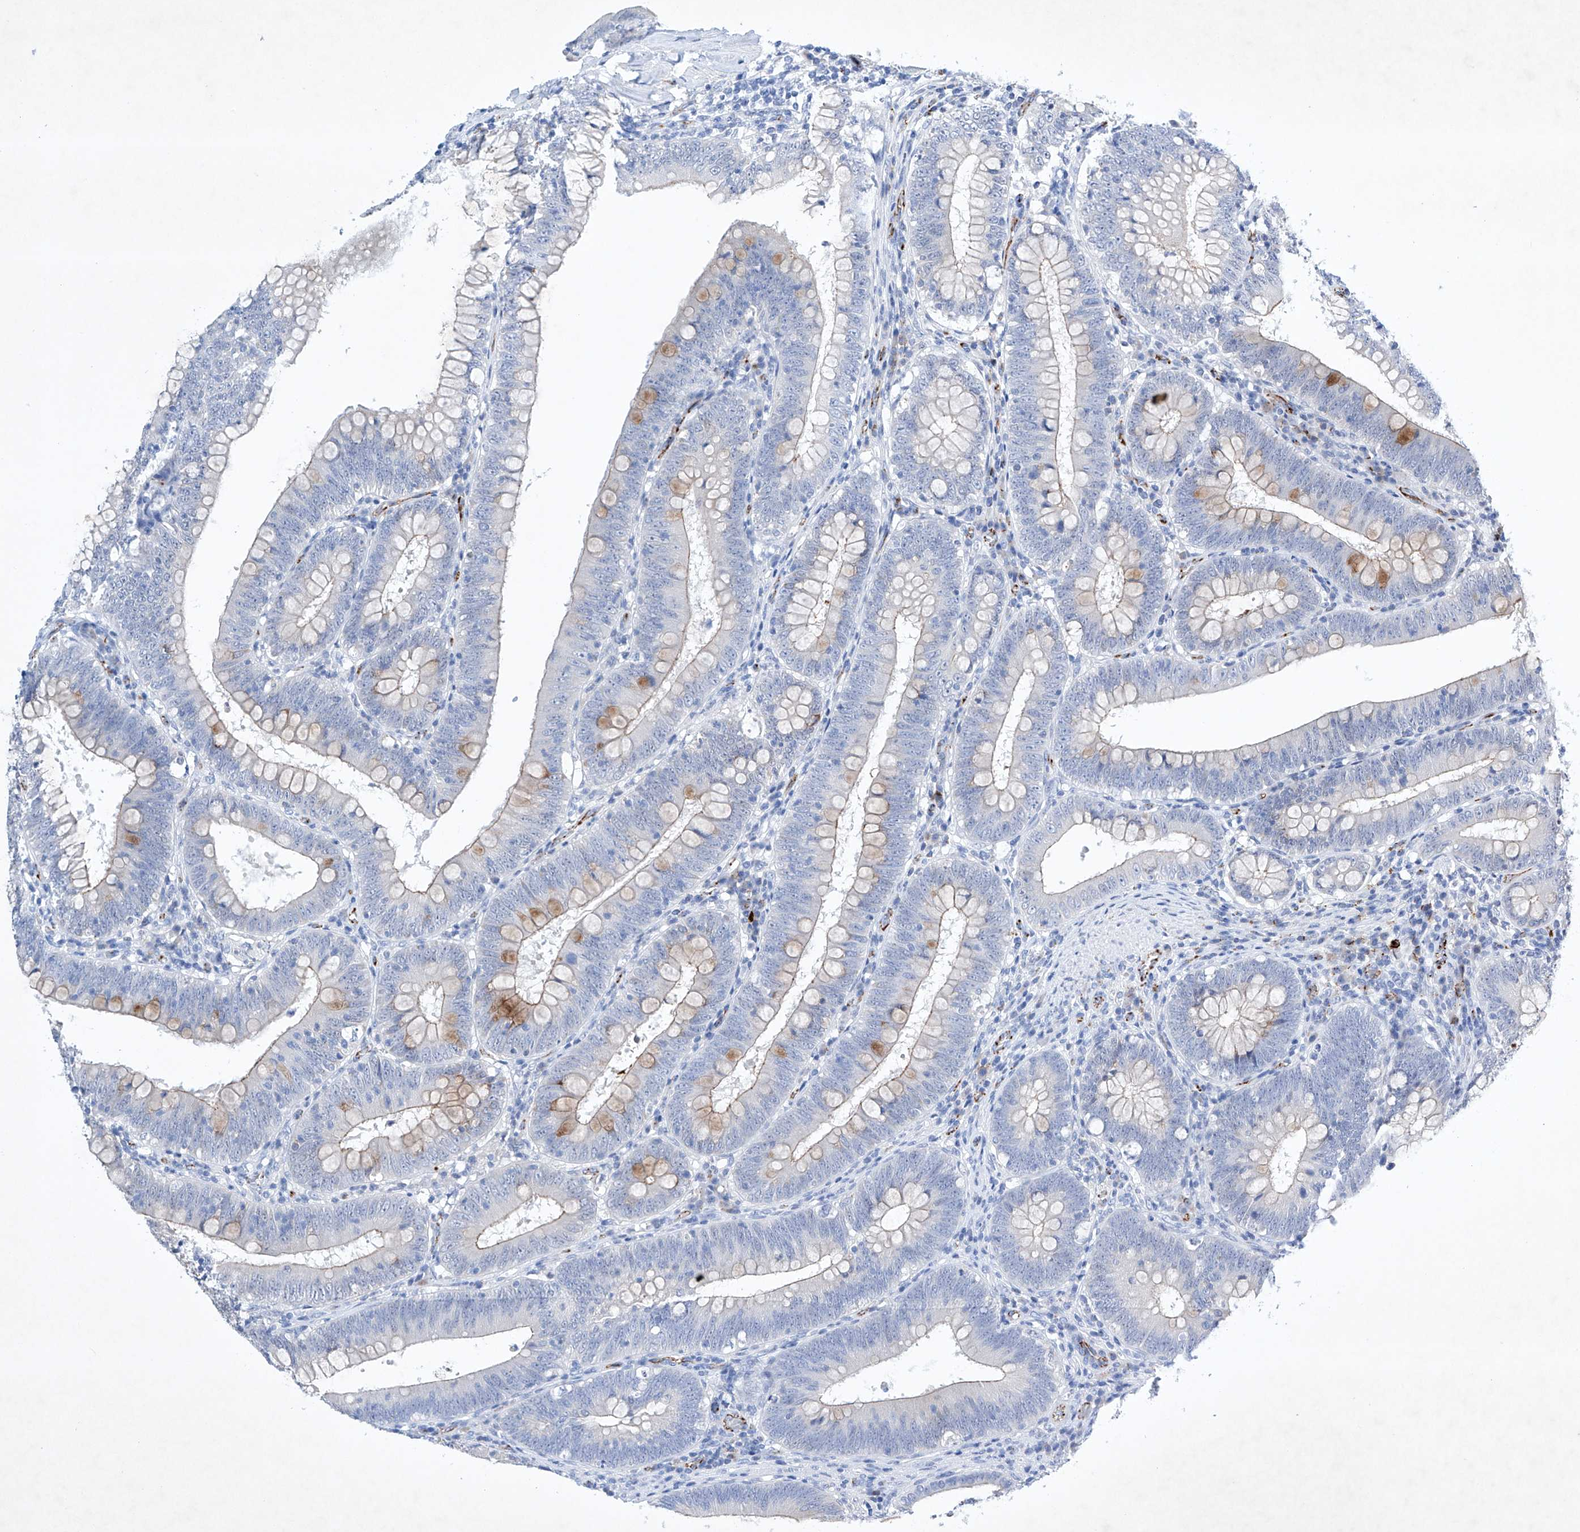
{"staining": {"intensity": "weak", "quantity": "<25%", "location": "cytoplasmic/membranous"}, "tissue": "colorectal cancer", "cell_type": "Tumor cells", "image_type": "cancer", "snomed": [{"axis": "morphology", "description": "Normal tissue, NOS"}, {"axis": "topography", "description": "Colon"}], "caption": "This is a photomicrograph of immunohistochemistry staining of colorectal cancer, which shows no staining in tumor cells.", "gene": "ETV7", "patient": {"sex": "female", "age": 82}}